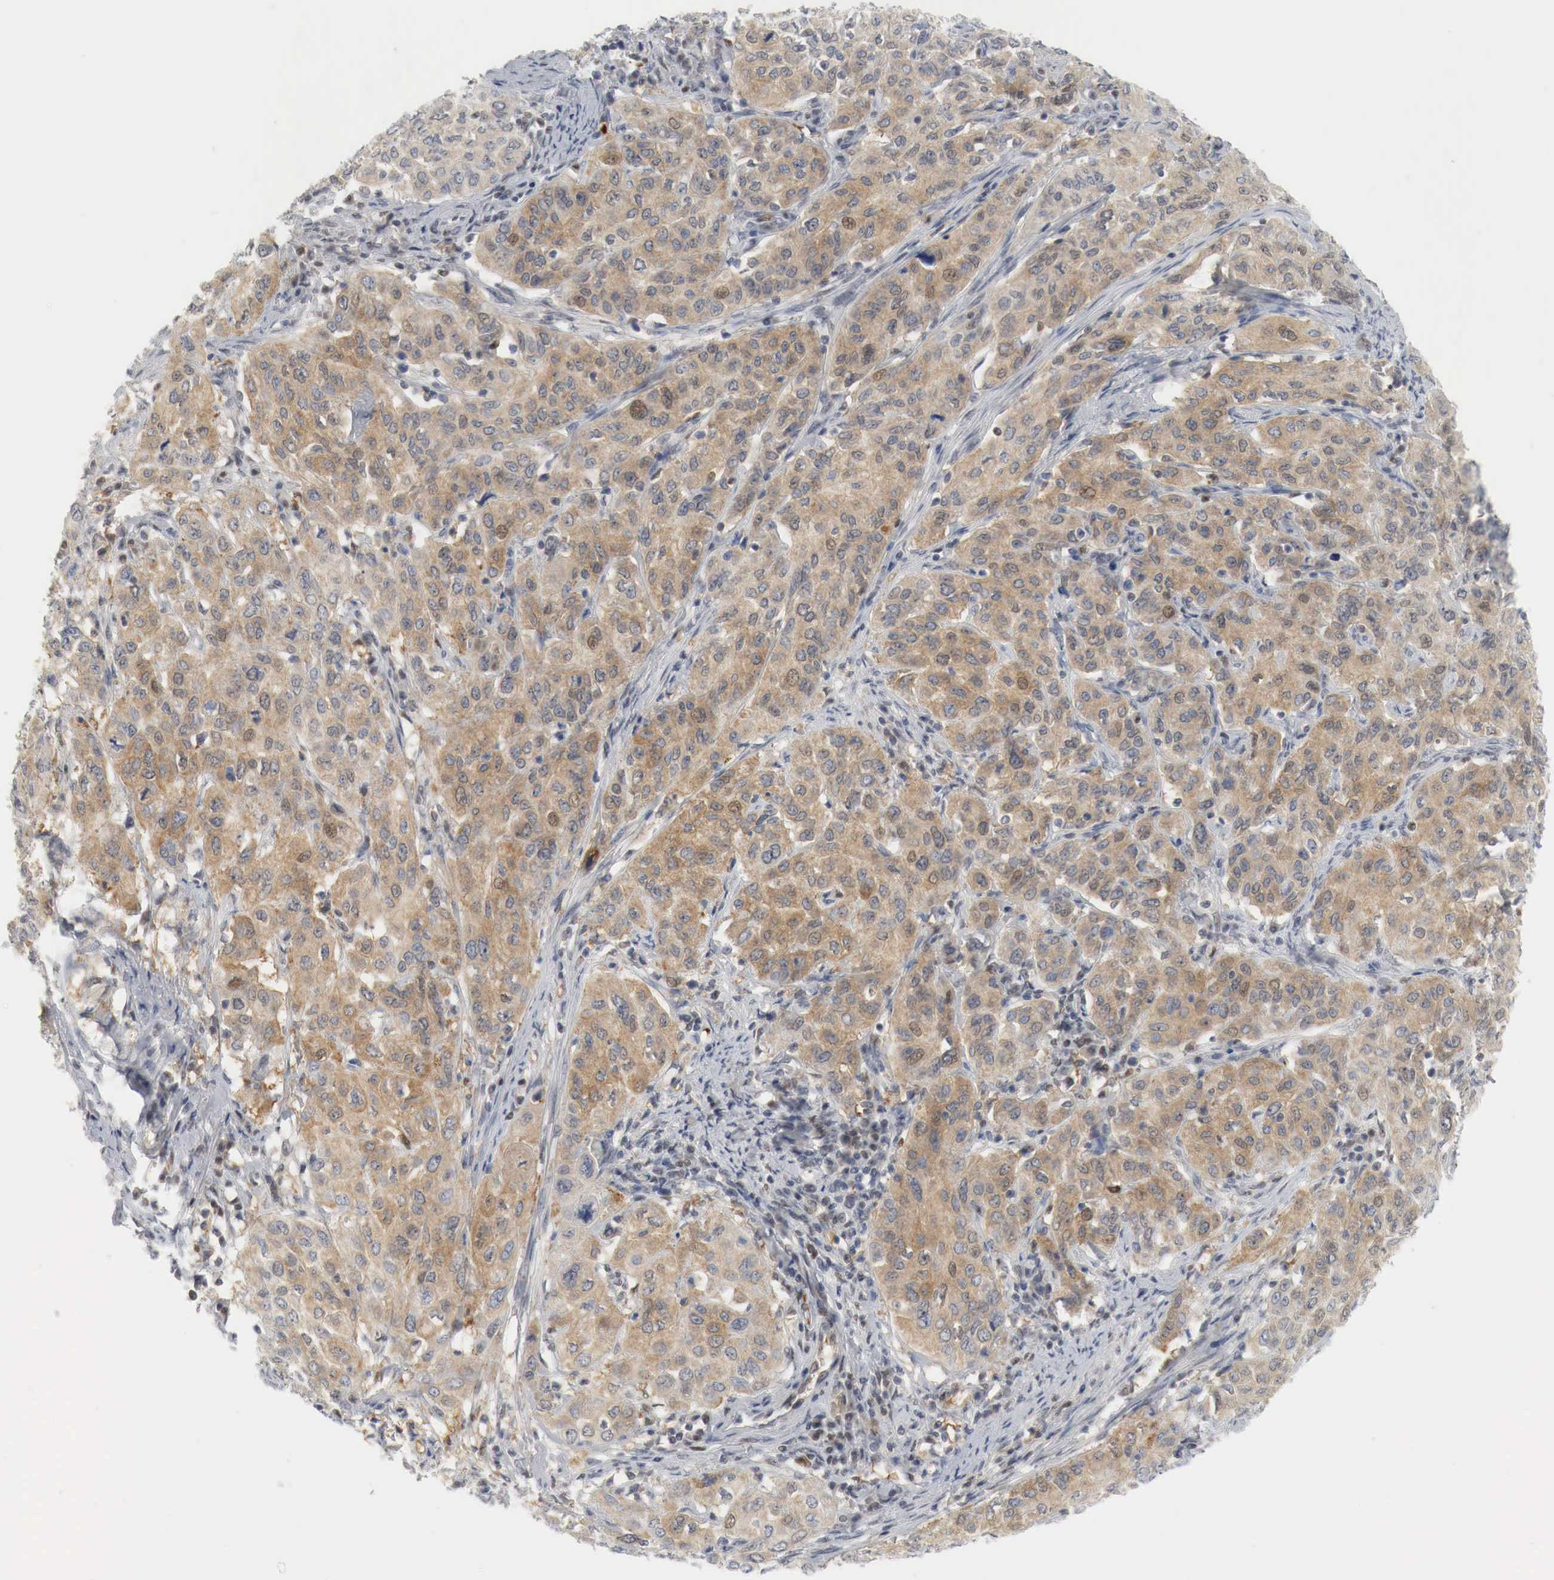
{"staining": {"intensity": "moderate", "quantity": "25%-75%", "location": "cytoplasmic/membranous,nuclear"}, "tissue": "cervical cancer", "cell_type": "Tumor cells", "image_type": "cancer", "snomed": [{"axis": "morphology", "description": "Squamous cell carcinoma, NOS"}, {"axis": "topography", "description": "Cervix"}], "caption": "A histopathology image of squamous cell carcinoma (cervical) stained for a protein displays moderate cytoplasmic/membranous and nuclear brown staining in tumor cells.", "gene": "MYC", "patient": {"sex": "female", "age": 38}}